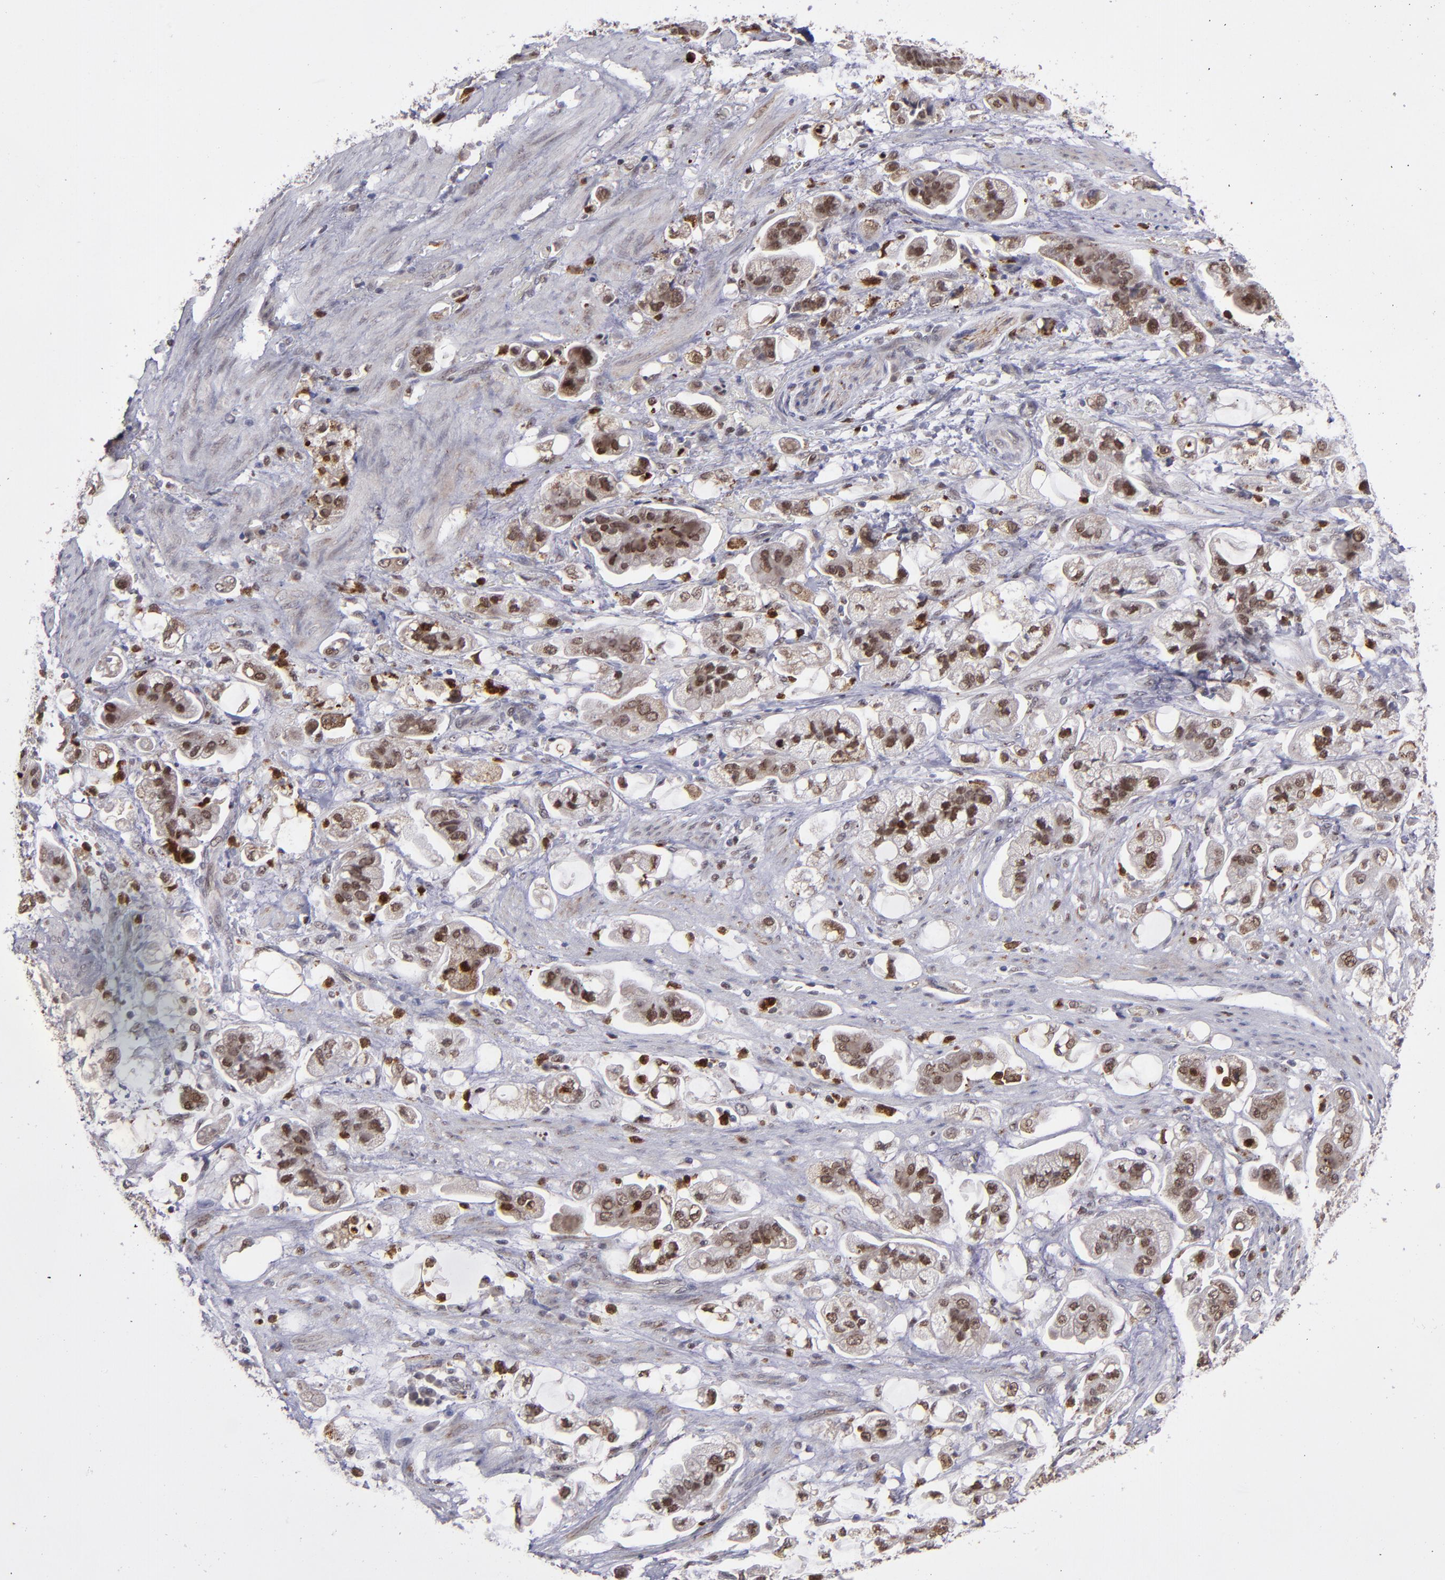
{"staining": {"intensity": "moderate", "quantity": ">75%", "location": "cytoplasmic/membranous,nuclear"}, "tissue": "stomach cancer", "cell_type": "Tumor cells", "image_type": "cancer", "snomed": [{"axis": "morphology", "description": "Adenocarcinoma, NOS"}, {"axis": "topography", "description": "Stomach"}], "caption": "Approximately >75% of tumor cells in stomach cancer display moderate cytoplasmic/membranous and nuclear protein positivity as visualized by brown immunohistochemical staining.", "gene": "RREB1", "patient": {"sex": "male", "age": 62}}